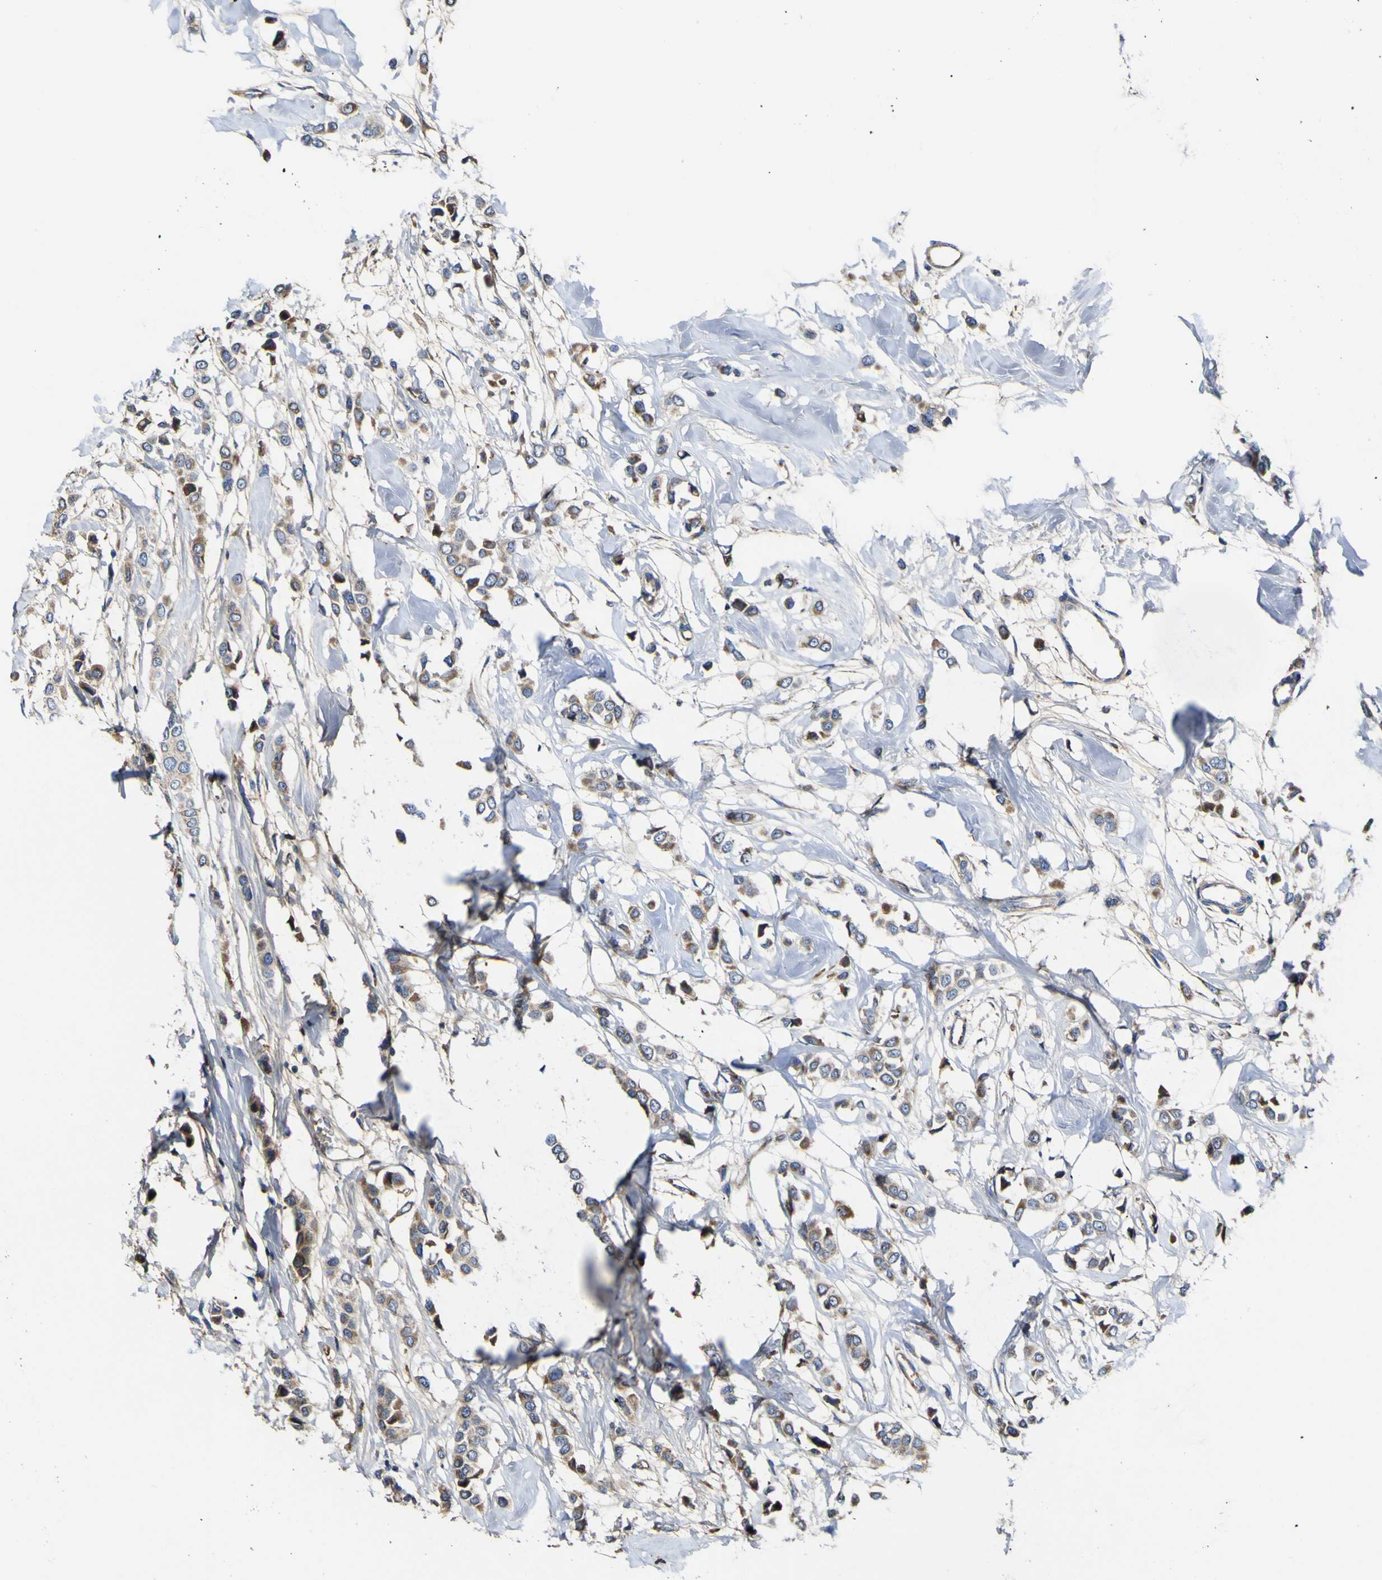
{"staining": {"intensity": "moderate", "quantity": "25%-75%", "location": "cytoplasmic/membranous"}, "tissue": "breast cancer", "cell_type": "Tumor cells", "image_type": "cancer", "snomed": [{"axis": "morphology", "description": "Lobular carcinoma"}, {"axis": "topography", "description": "Breast"}], "caption": "A medium amount of moderate cytoplasmic/membranous expression is present in approximately 25%-75% of tumor cells in breast lobular carcinoma tissue. The staining is performed using DAB brown chromogen to label protein expression. The nuclei are counter-stained blue using hematoxylin.", "gene": "CCDC90B", "patient": {"sex": "female", "age": 51}}